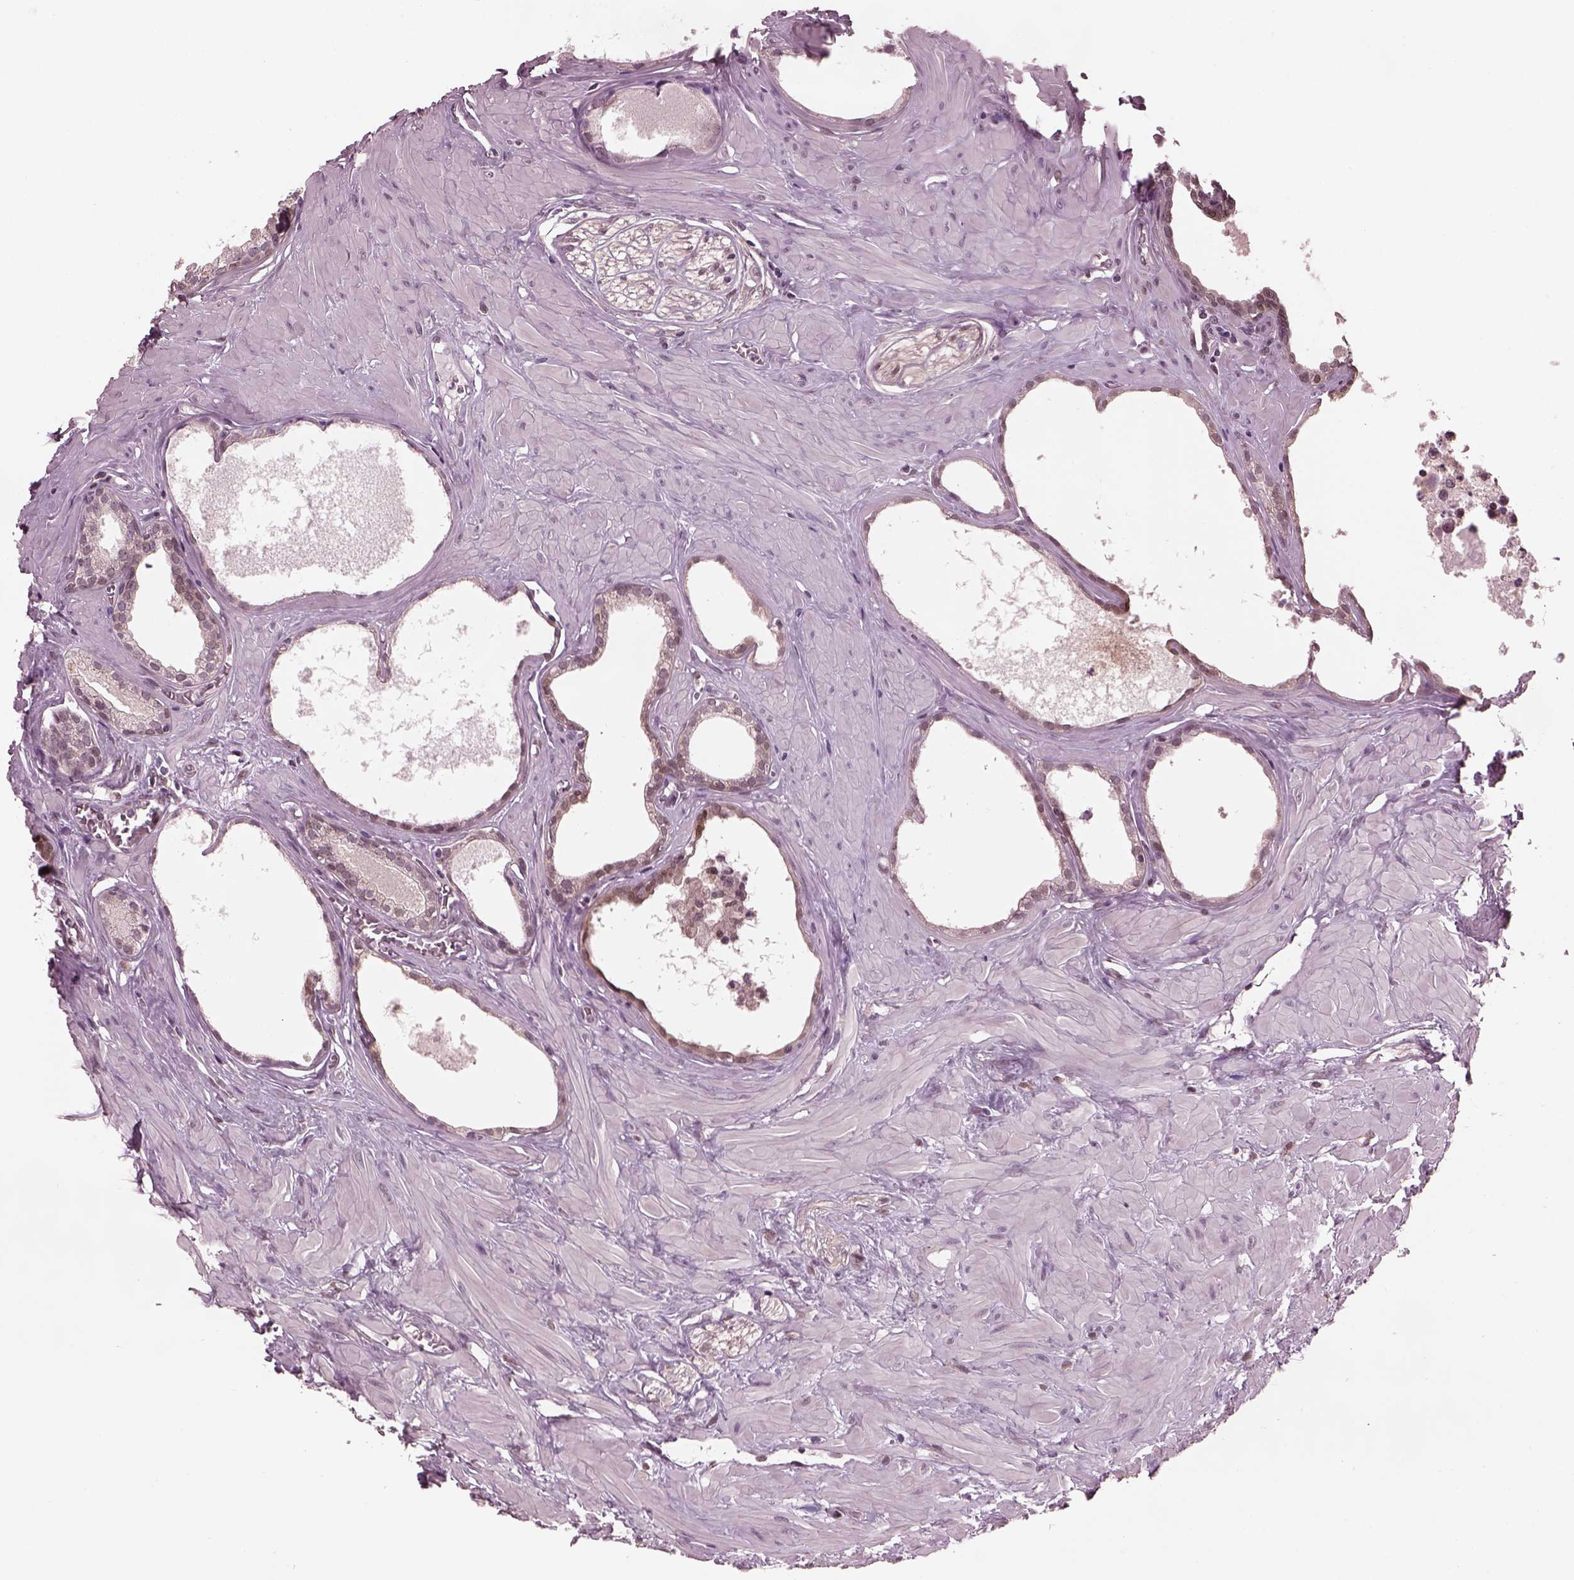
{"staining": {"intensity": "negative", "quantity": "none", "location": "none"}, "tissue": "prostate", "cell_type": "Glandular cells", "image_type": "normal", "snomed": [{"axis": "morphology", "description": "Normal tissue, NOS"}, {"axis": "topography", "description": "Prostate"}], "caption": "This is an immunohistochemistry histopathology image of normal prostate. There is no staining in glandular cells.", "gene": "SRI", "patient": {"sex": "male", "age": 48}}